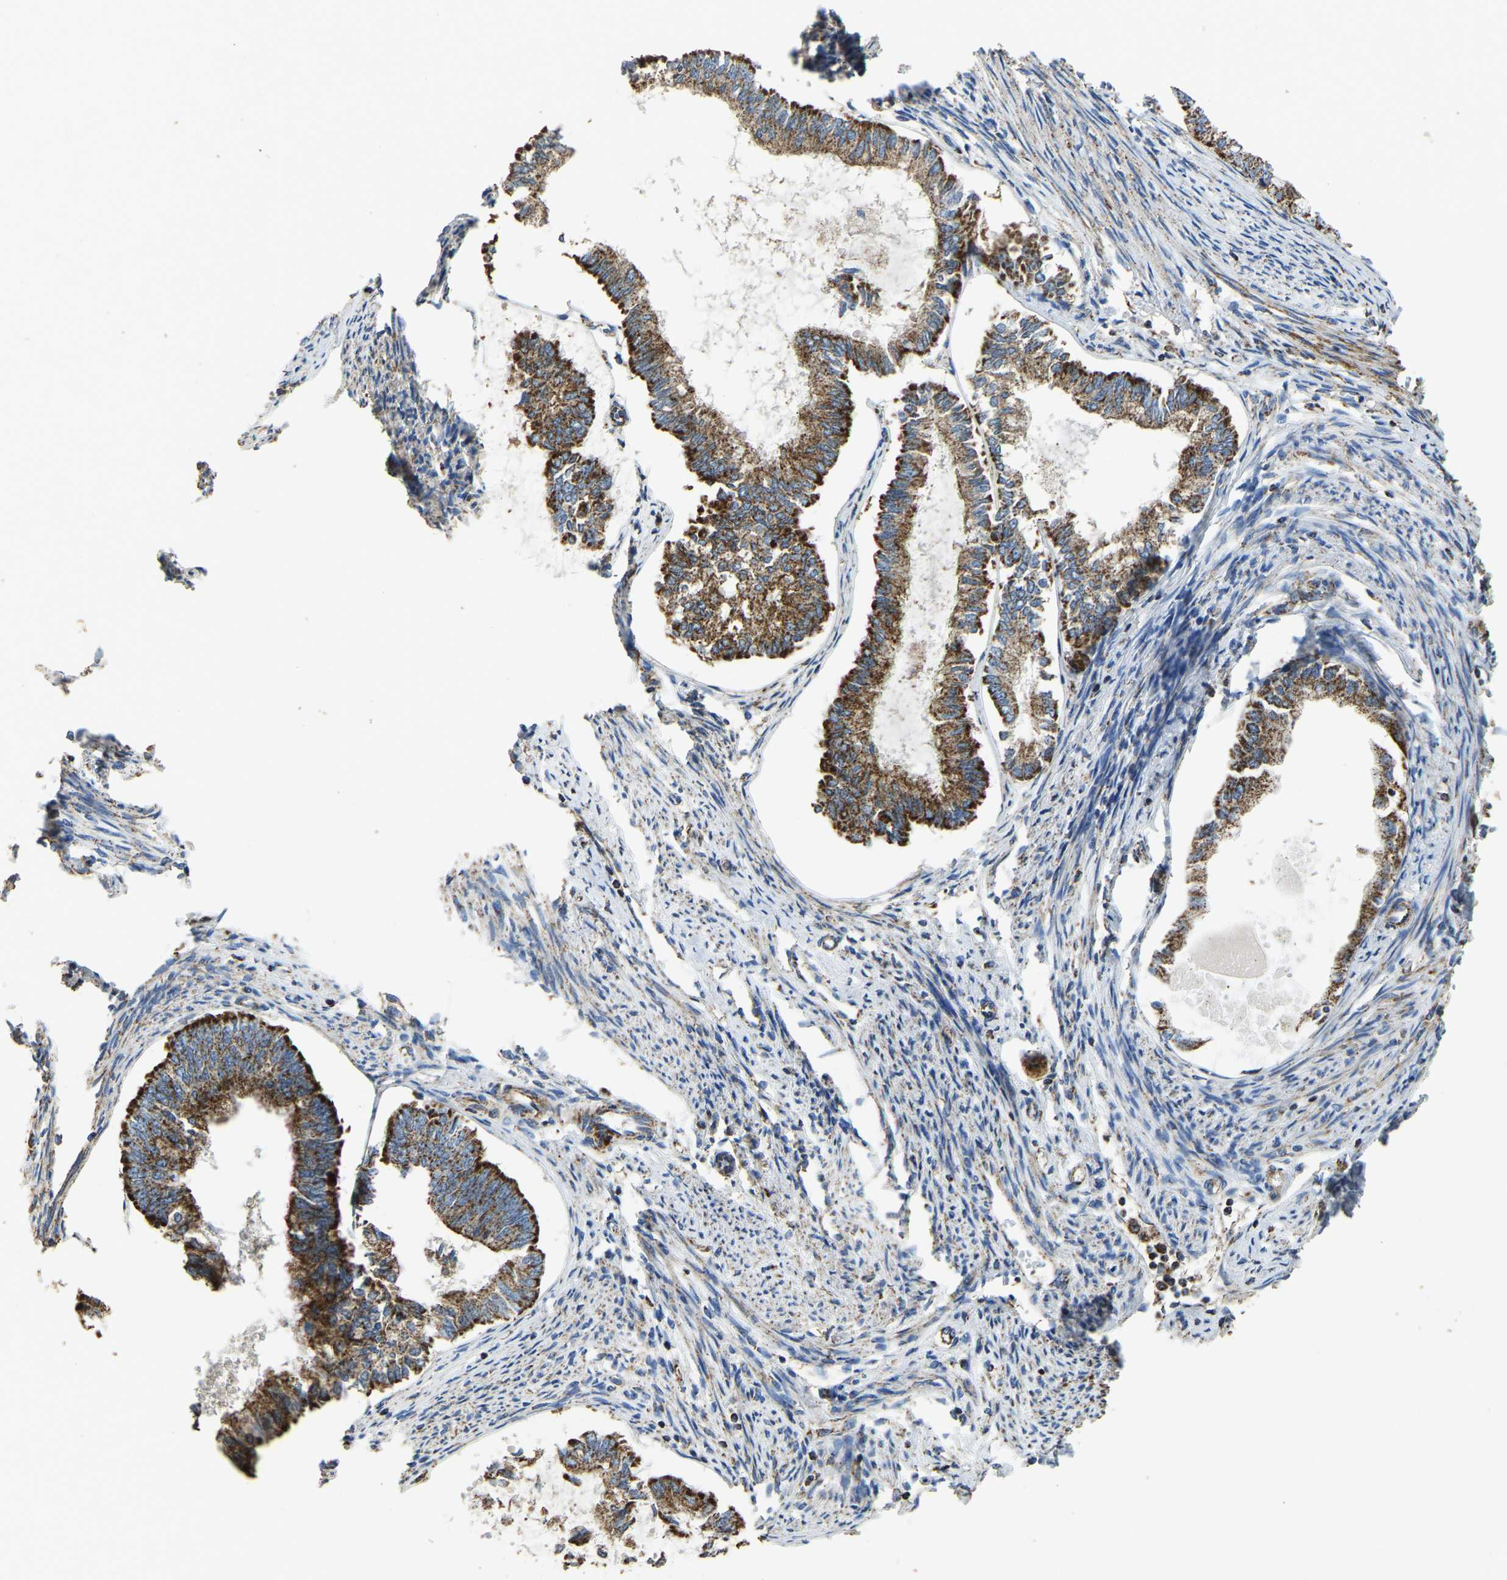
{"staining": {"intensity": "strong", "quantity": ">75%", "location": "cytoplasmic/membranous"}, "tissue": "endometrial cancer", "cell_type": "Tumor cells", "image_type": "cancer", "snomed": [{"axis": "morphology", "description": "Adenocarcinoma, NOS"}, {"axis": "topography", "description": "Endometrium"}], "caption": "Endometrial cancer (adenocarcinoma) stained with a protein marker demonstrates strong staining in tumor cells.", "gene": "ETFA", "patient": {"sex": "female", "age": 86}}